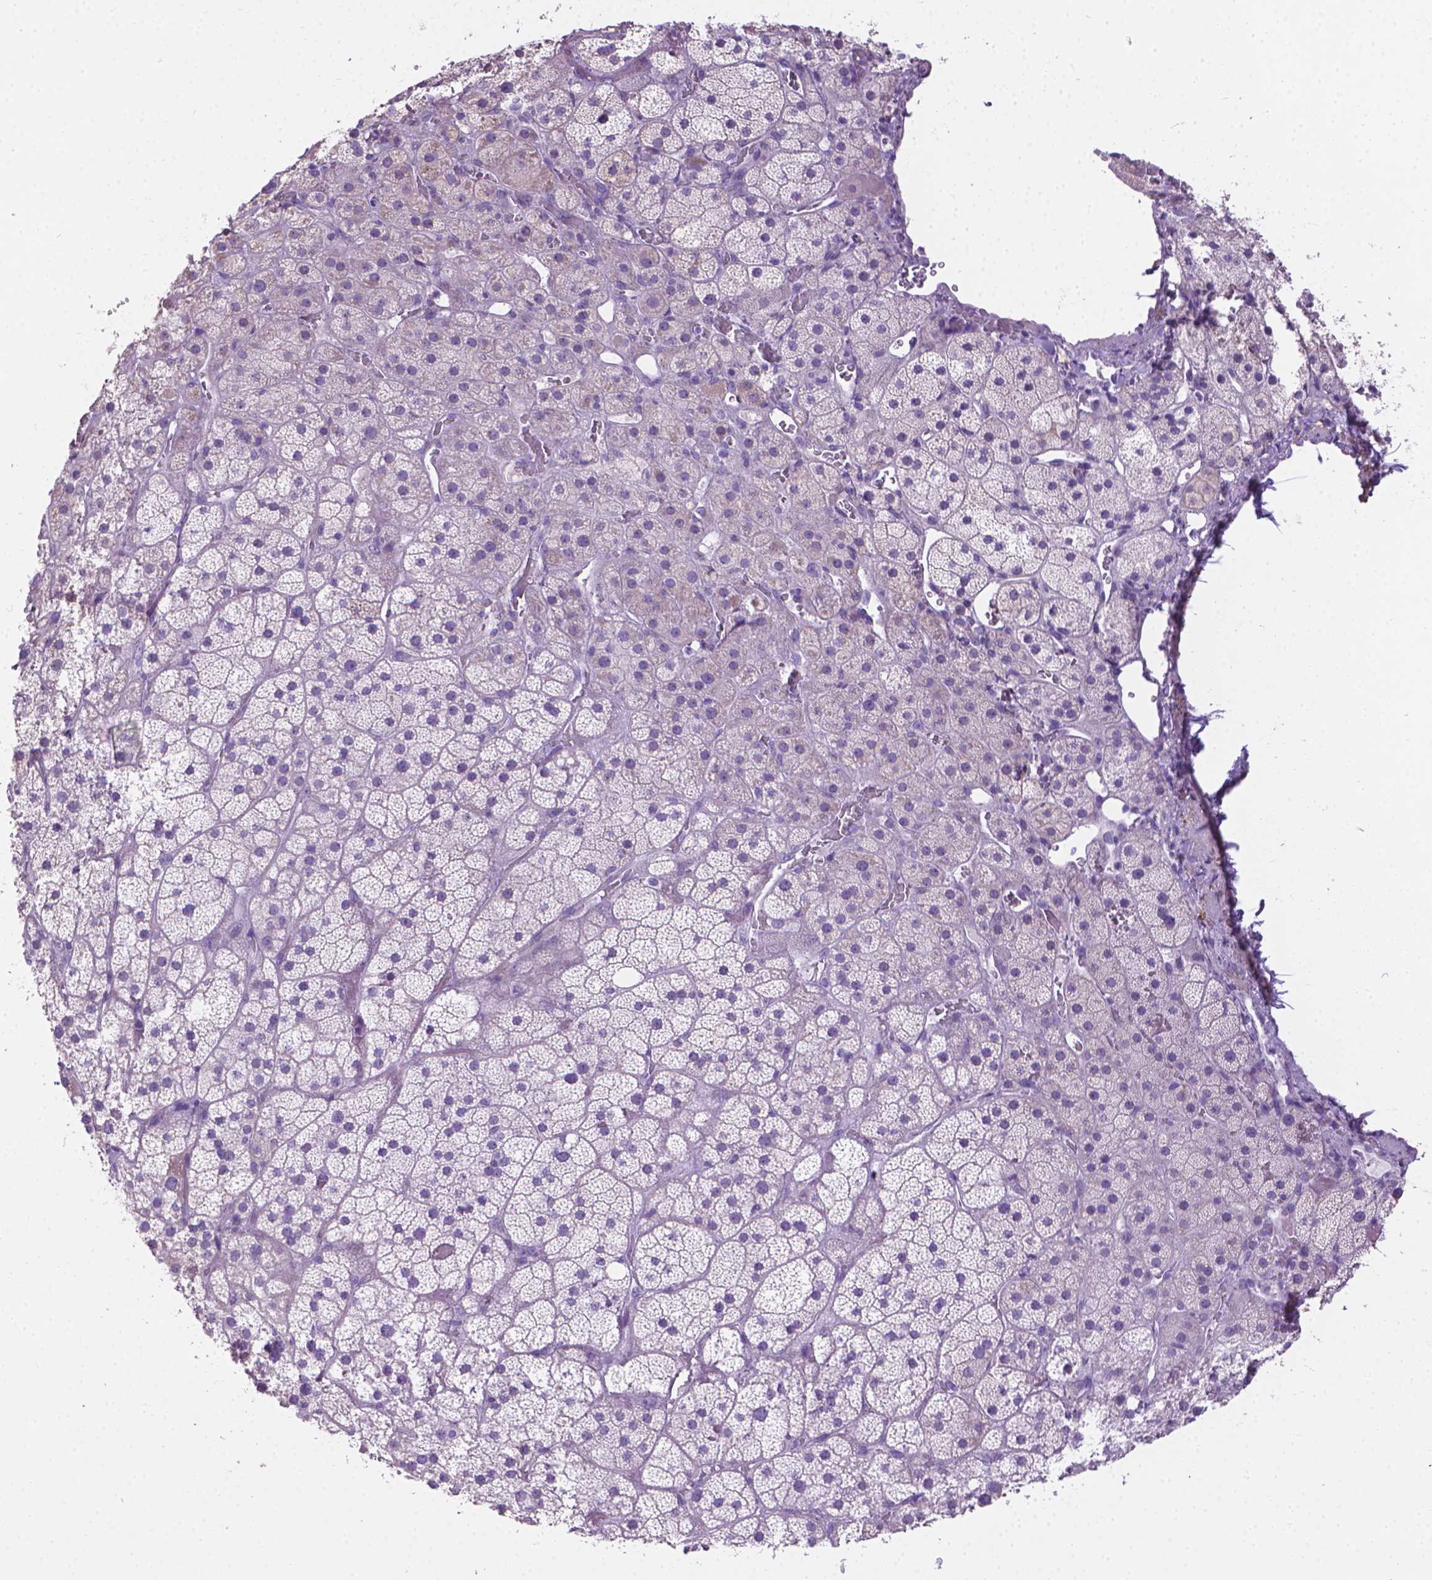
{"staining": {"intensity": "negative", "quantity": "none", "location": "none"}, "tissue": "adrenal gland", "cell_type": "Glandular cells", "image_type": "normal", "snomed": [{"axis": "morphology", "description": "Normal tissue, NOS"}, {"axis": "topography", "description": "Adrenal gland"}], "caption": "Immunohistochemical staining of benign adrenal gland demonstrates no significant staining in glandular cells. Nuclei are stained in blue.", "gene": "PNMA2", "patient": {"sex": "male", "age": 57}}